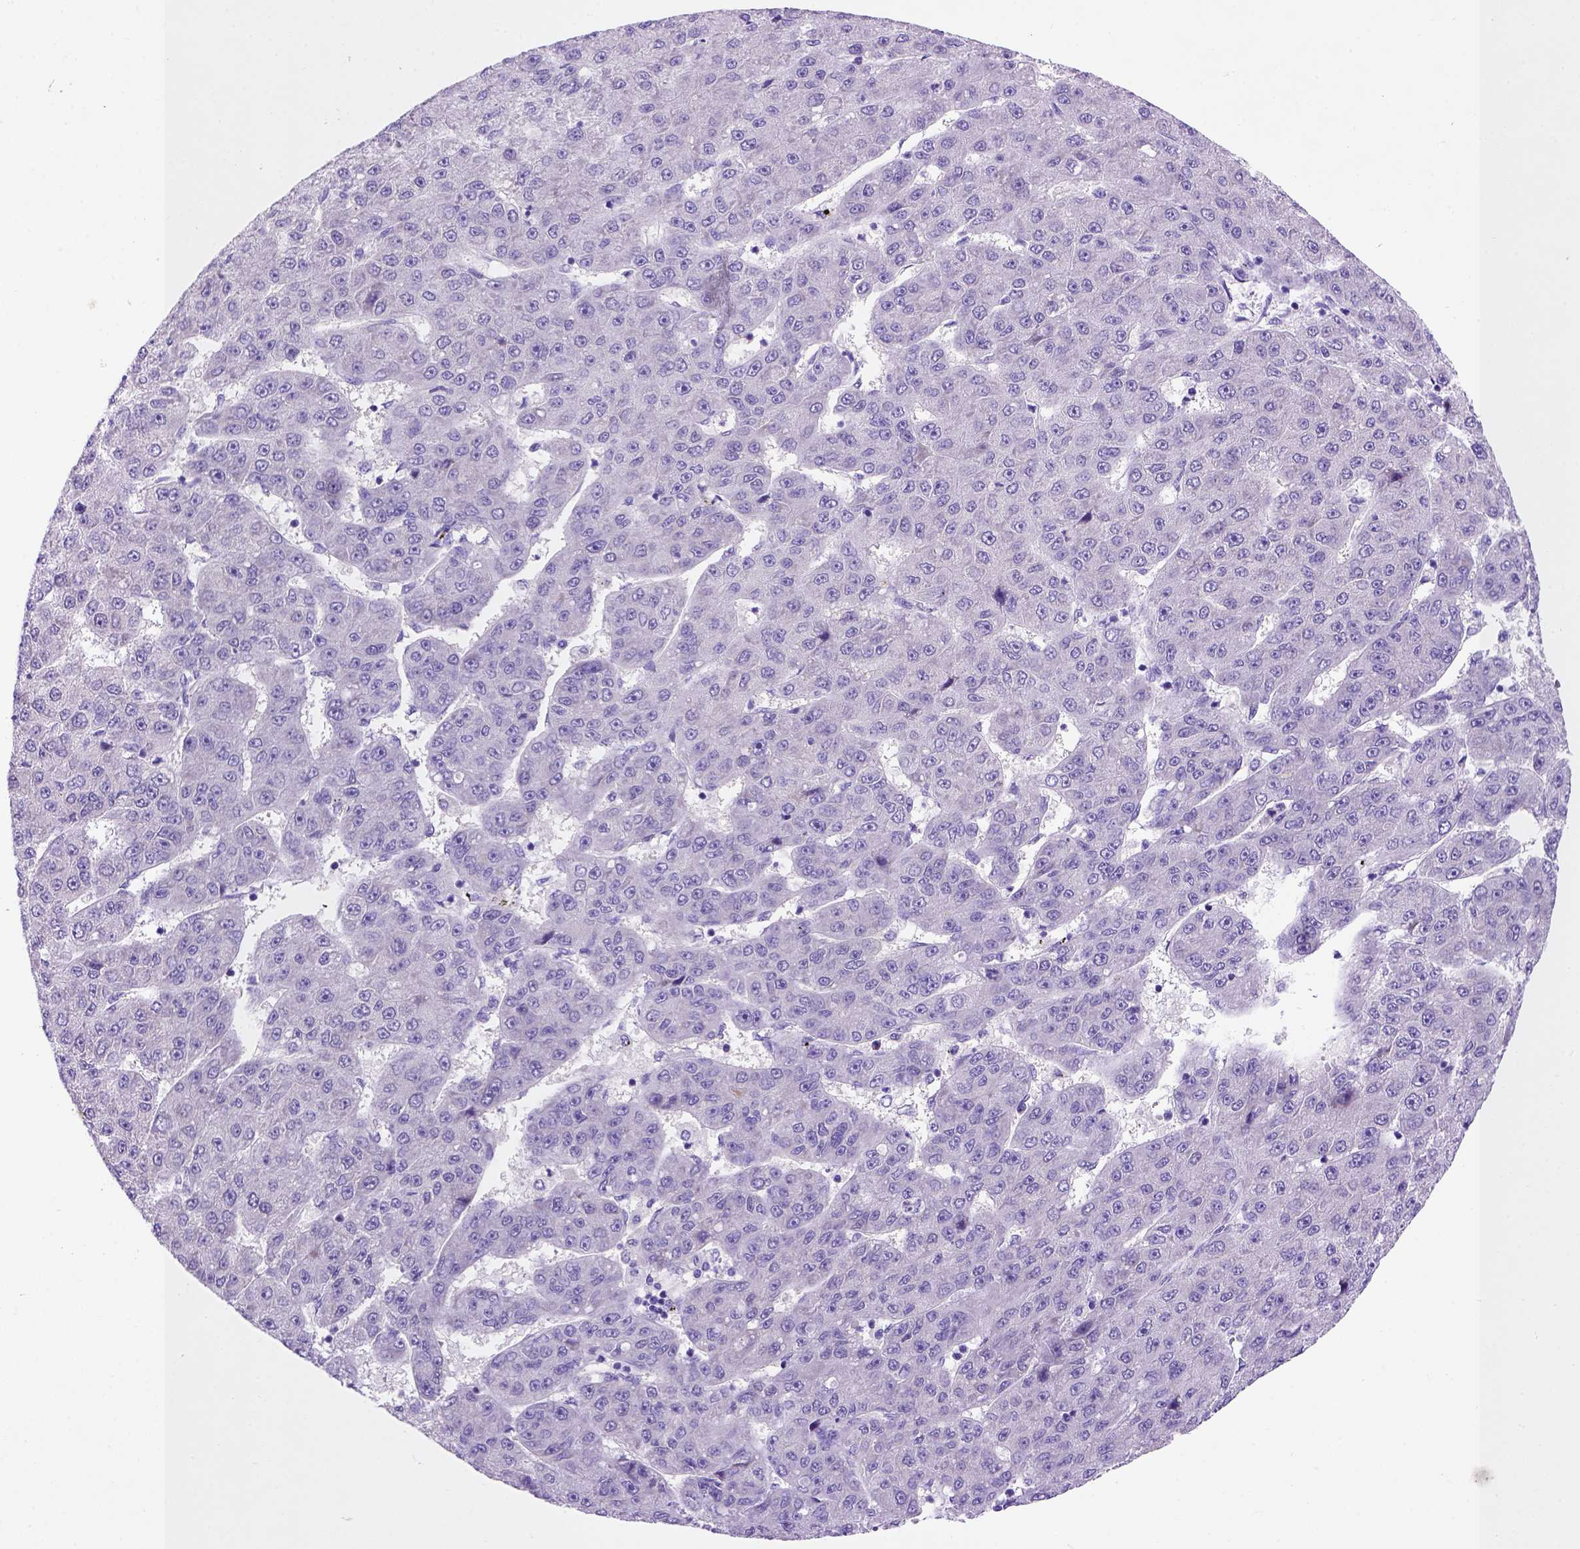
{"staining": {"intensity": "negative", "quantity": "none", "location": "none"}, "tissue": "liver cancer", "cell_type": "Tumor cells", "image_type": "cancer", "snomed": [{"axis": "morphology", "description": "Carcinoma, Hepatocellular, NOS"}, {"axis": "topography", "description": "Liver"}], "caption": "DAB immunohistochemical staining of liver cancer reveals no significant positivity in tumor cells.", "gene": "FAM81B", "patient": {"sex": "male", "age": 67}}